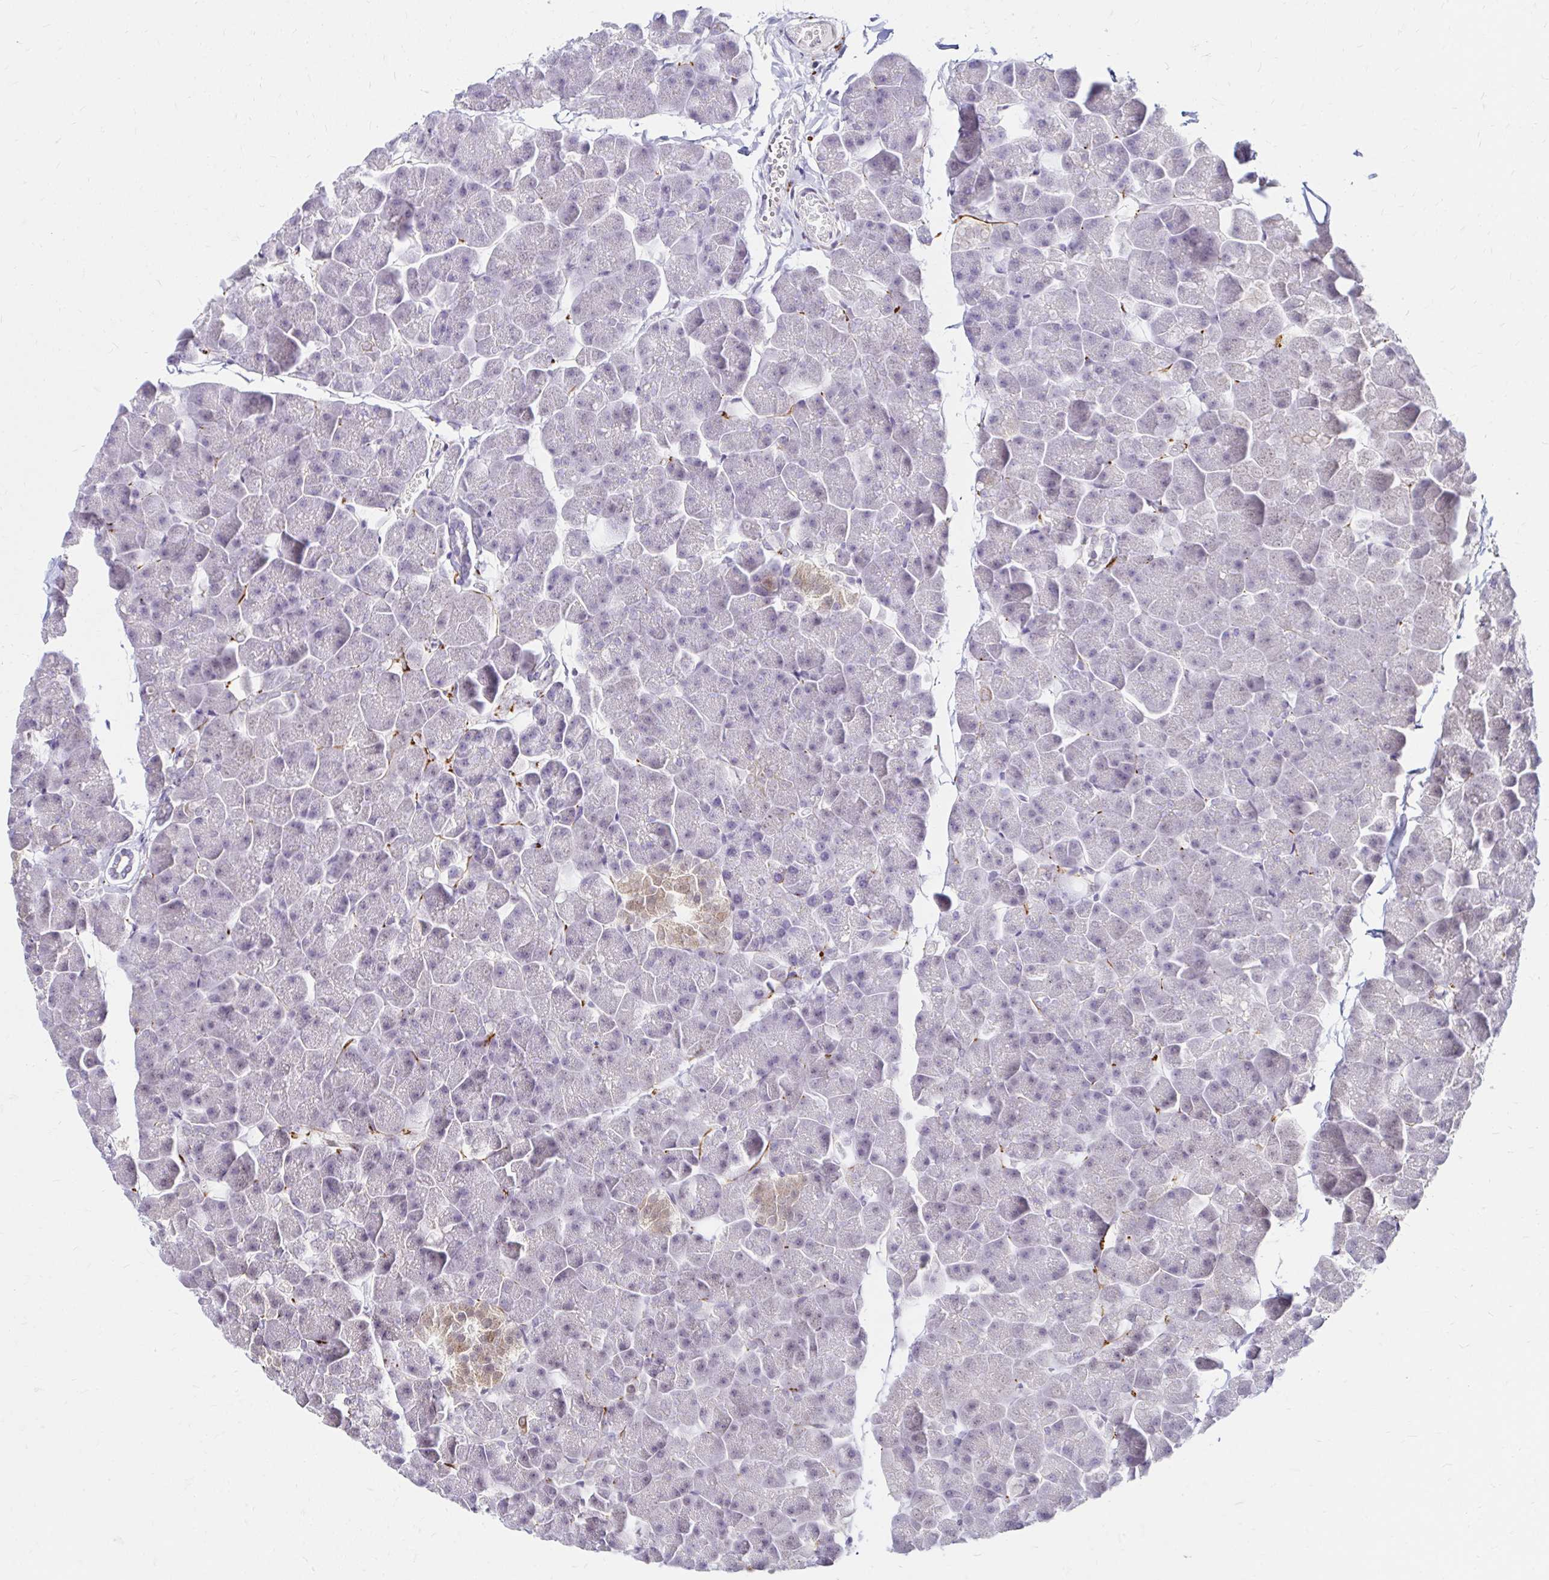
{"staining": {"intensity": "negative", "quantity": "none", "location": "none"}, "tissue": "pancreas", "cell_type": "Exocrine glandular cells", "image_type": "normal", "snomed": [{"axis": "morphology", "description": "Normal tissue, NOS"}, {"axis": "topography", "description": "Pancreas"}], "caption": "An image of pancreas stained for a protein reveals no brown staining in exocrine glandular cells. (DAB immunohistochemistry (IHC), high magnification).", "gene": "GUCY1A1", "patient": {"sex": "male", "age": 35}}